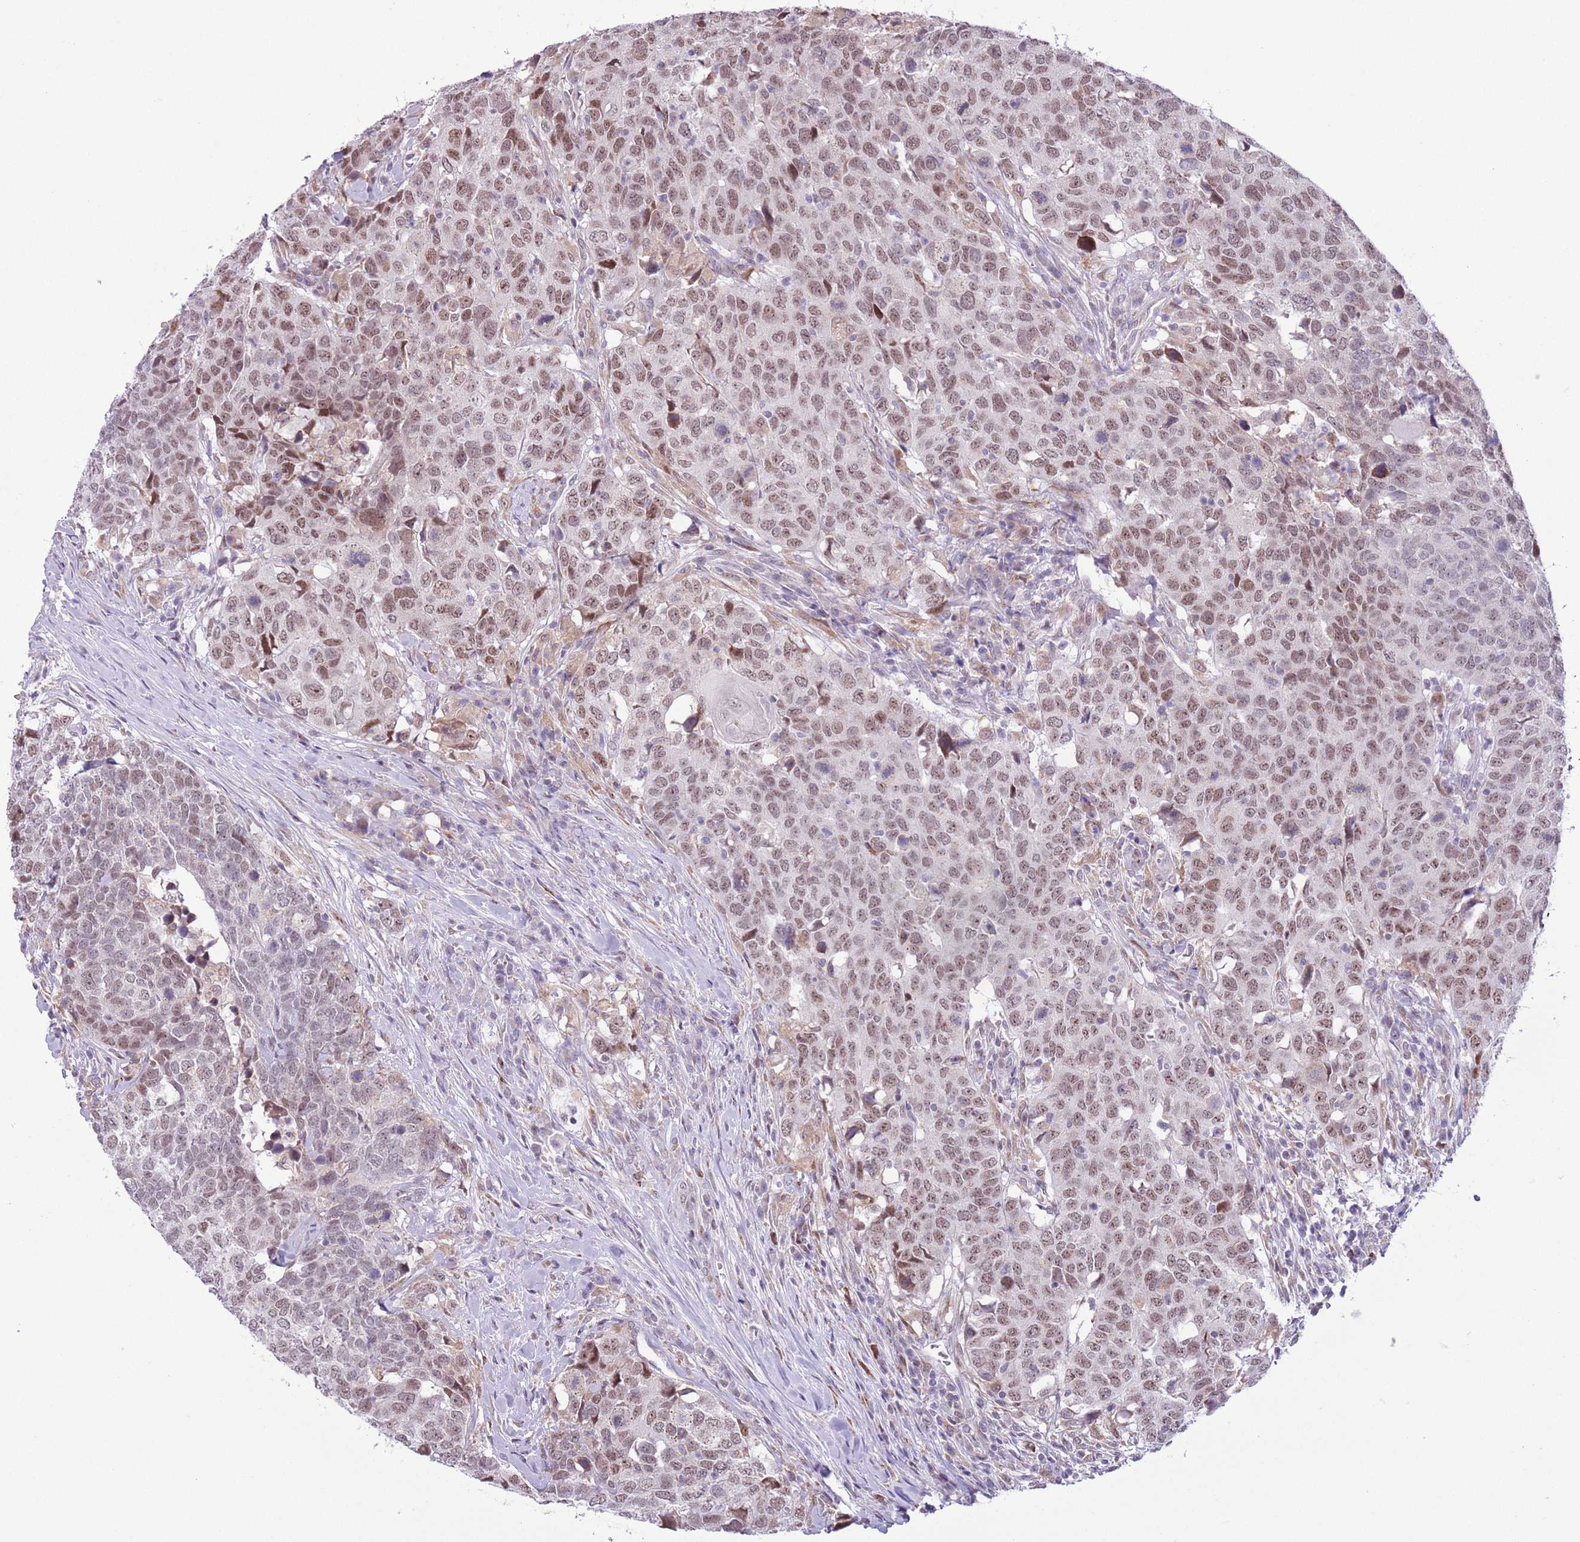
{"staining": {"intensity": "moderate", "quantity": ">75%", "location": "nuclear"}, "tissue": "head and neck cancer", "cell_type": "Tumor cells", "image_type": "cancer", "snomed": [{"axis": "morphology", "description": "Normal tissue, NOS"}, {"axis": "morphology", "description": "Squamous cell carcinoma, NOS"}, {"axis": "topography", "description": "Skeletal muscle"}, {"axis": "topography", "description": "Vascular tissue"}, {"axis": "topography", "description": "Peripheral nerve tissue"}, {"axis": "topography", "description": "Head-Neck"}], "caption": "A medium amount of moderate nuclear expression is present in about >75% of tumor cells in squamous cell carcinoma (head and neck) tissue.", "gene": "ZNF576", "patient": {"sex": "male", "age": 66}}